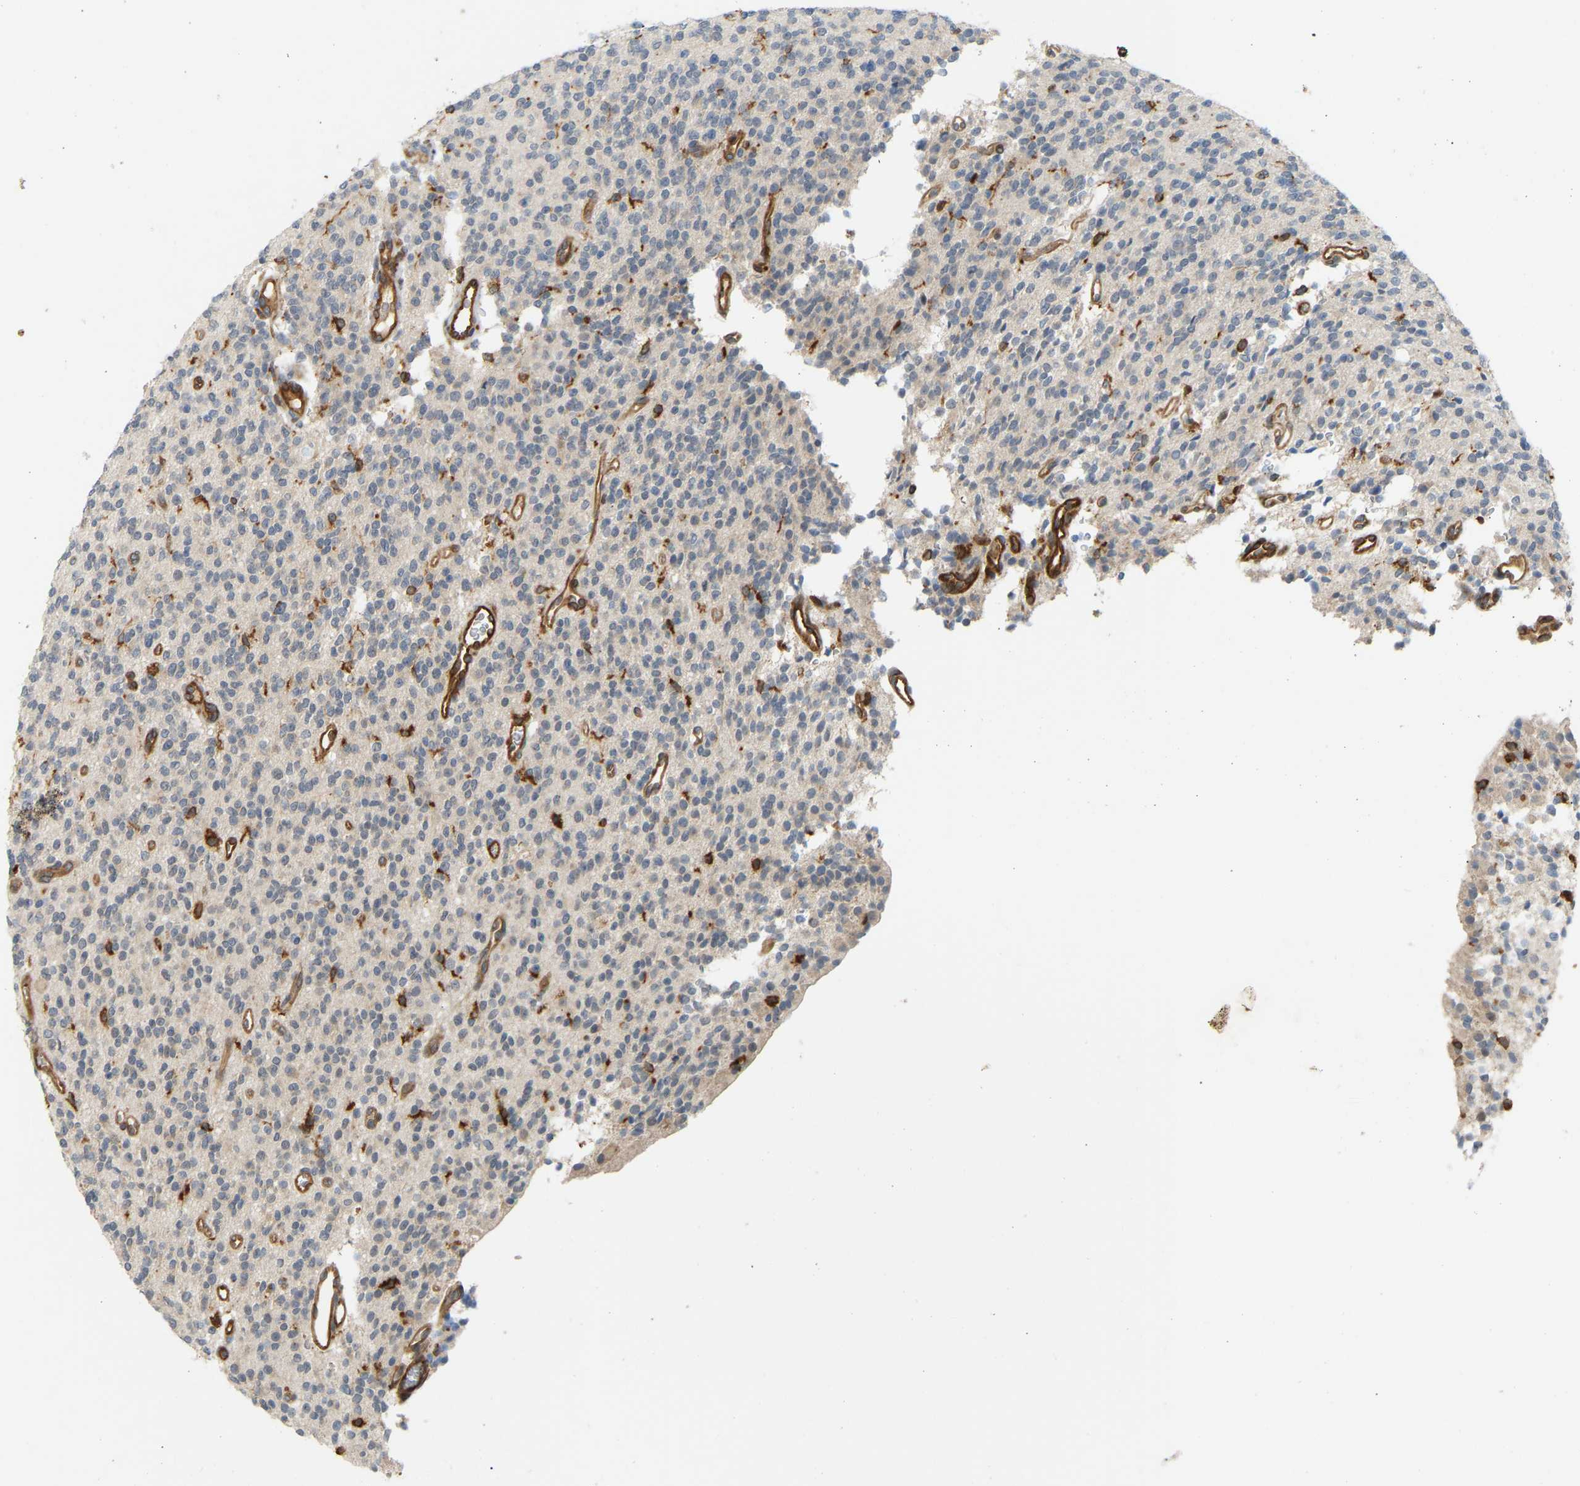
{"staining": {"intensity": "negative", "quantity": "none", "location": "none"}, "tissue": "glioma", "cell_type": "Tumor cells", "image_type": "cancer", "snomed": [{"axis": "morphology", "description": "Glioma, malignant, High grade"}, {"axis": "topography", "description": "Brain"}], "caption": "An IHC micrograph of malignant high-grade glioma is shown. There is no staining in tumor cells of malignant high-grade glioma. (Stains: DAB immunohistochemistry with hematoxylin counter stain, Microscopy: brightfield microscopy at high magnification).", "gene": "PLCG2", "patient": {"sex": "male", "age": 34}}